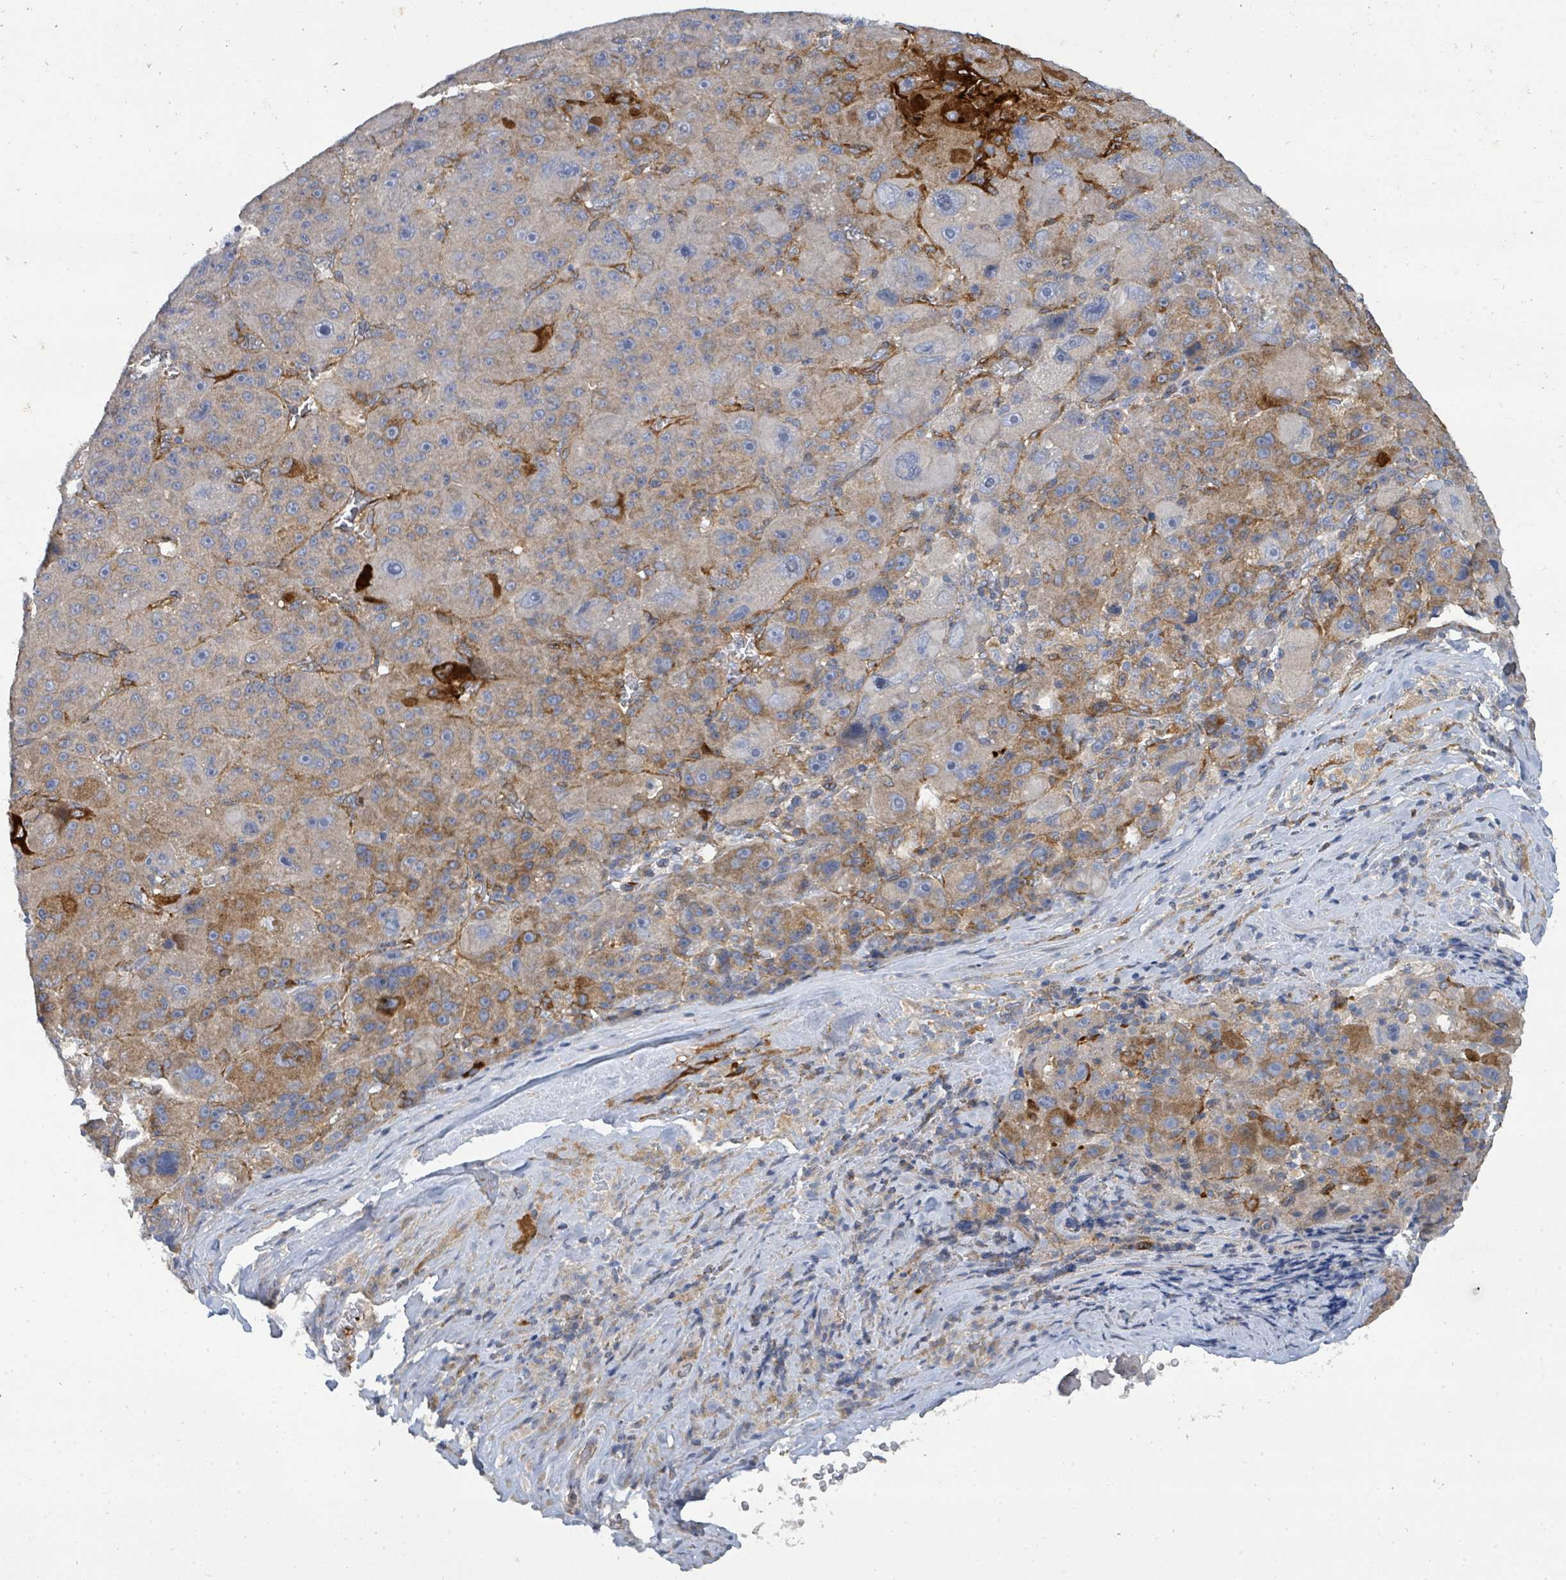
{"staining": {"intensity": "moderate", "quantity": "<25%", "location": "cytoplasmic/membranous"}, "tissue": "liver cancer", "cell_type": "Tumor cells", "image_type": "cancer", "snomed": [{"axis": "morphology", "description": "Carcinoma, Hepatocellular, NOS"}, {"axis": "topography", "description": "Liver"}], "caption": "IHC (DAB (3,3'-diaminobenzidine)) staining of liver cancer (hepatocellular carcinoma) reveals moderate cytoplasmic/membranous protein staining in about <25% of tumor cells.", "gene": "IFIT1", "patient": {"sex": "male", "age": 76}}